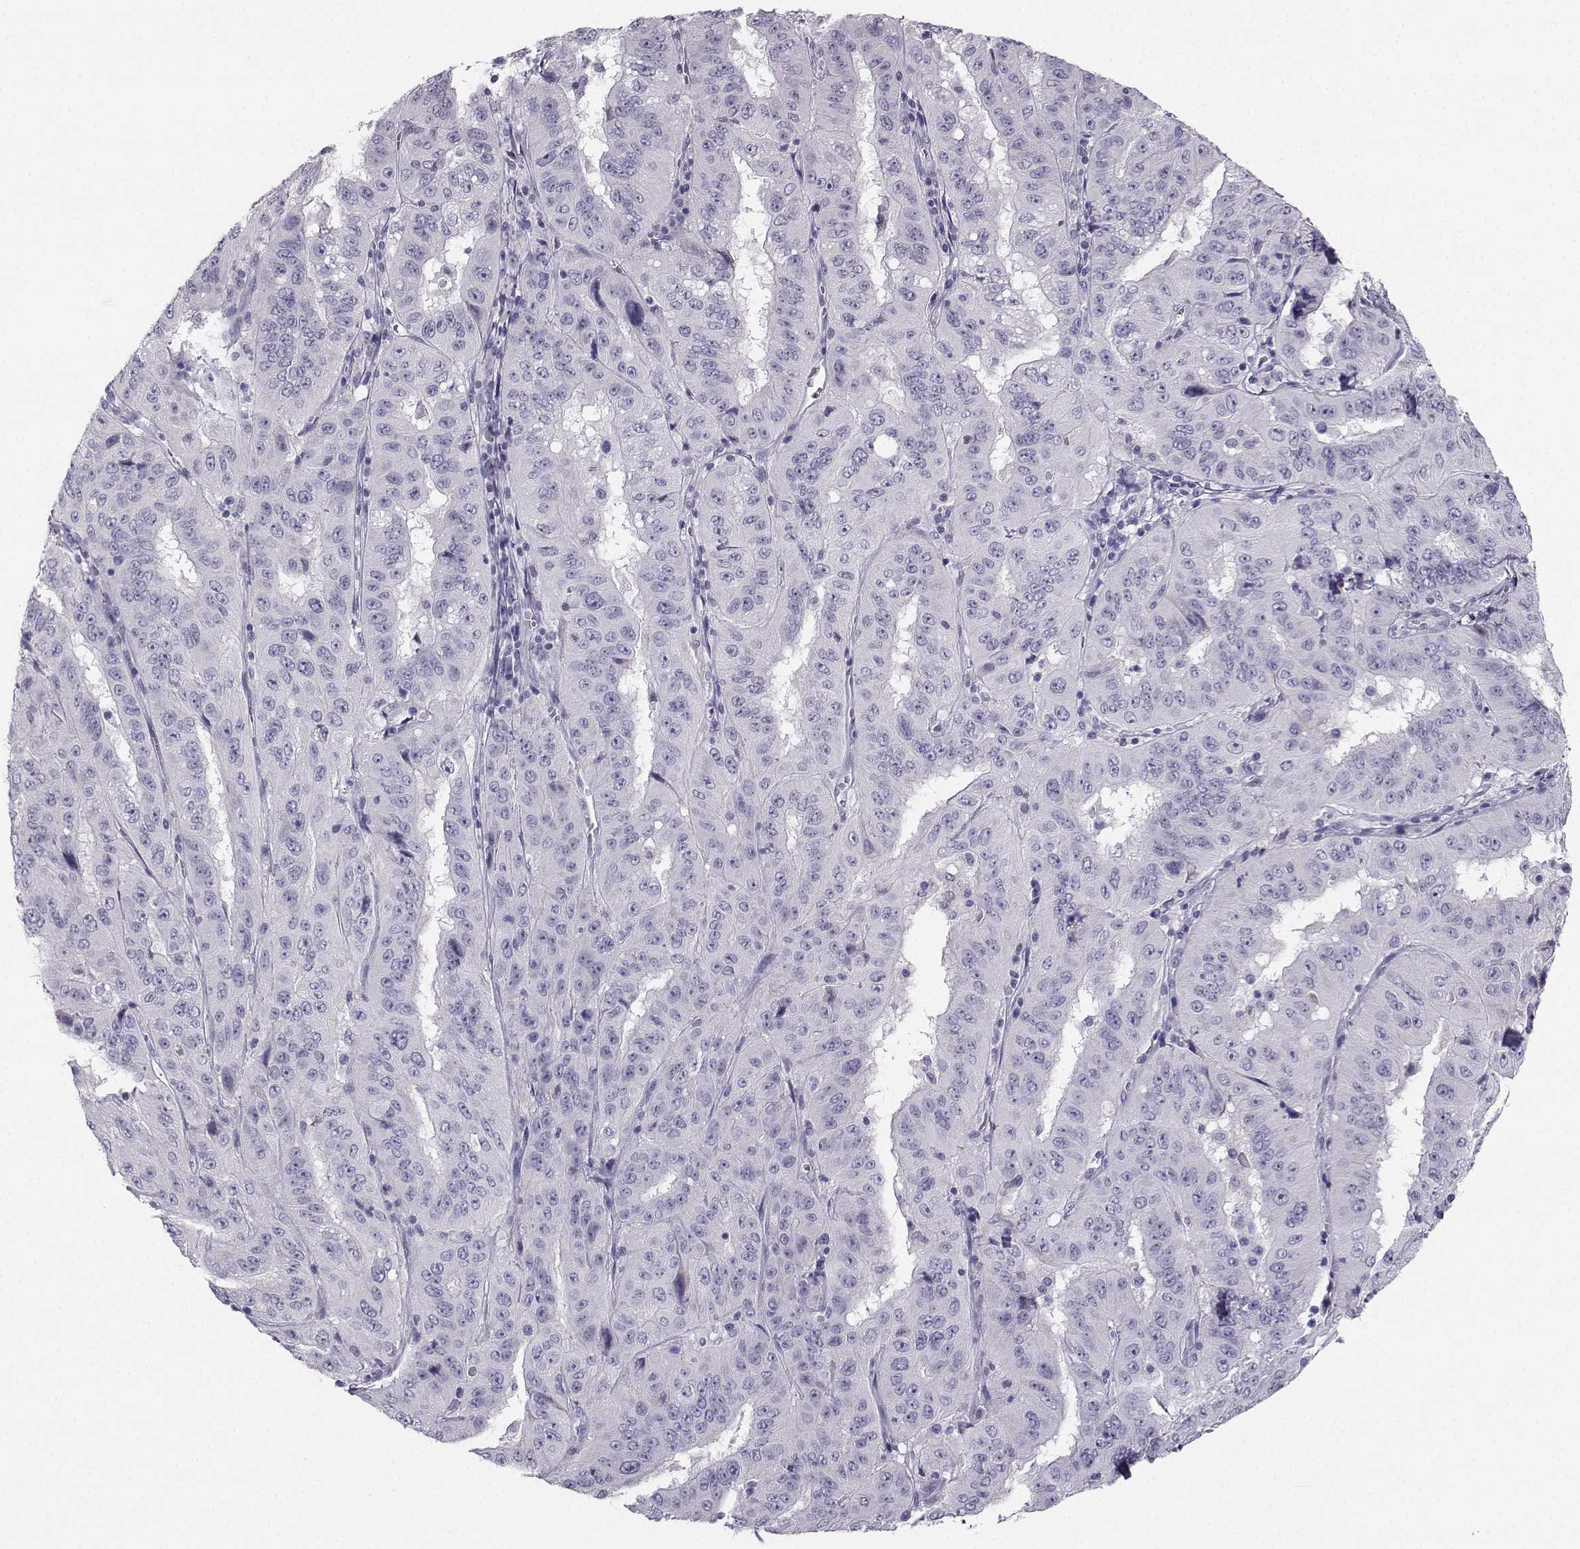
{"staining": {"intensity": "negative", "quantity": "none", "location": "none"}, "tissue": "pancreatic cancer", "cell_type": "Tumor cells", "image_type": "cancer", "snomed": [{"axis": "morphology", "description": "Adenocarcinoma, NOS"}, {"axis": "topography", "description": "Pancreas"}], "caption": "The immunohistochemistry (IHC) image has no significant positivity in tumor cells of pancreatic cancer (adenocarcinoma) tissue.", "gene": "SYCE1", "patient": {"sex": "male", "age": 63}}